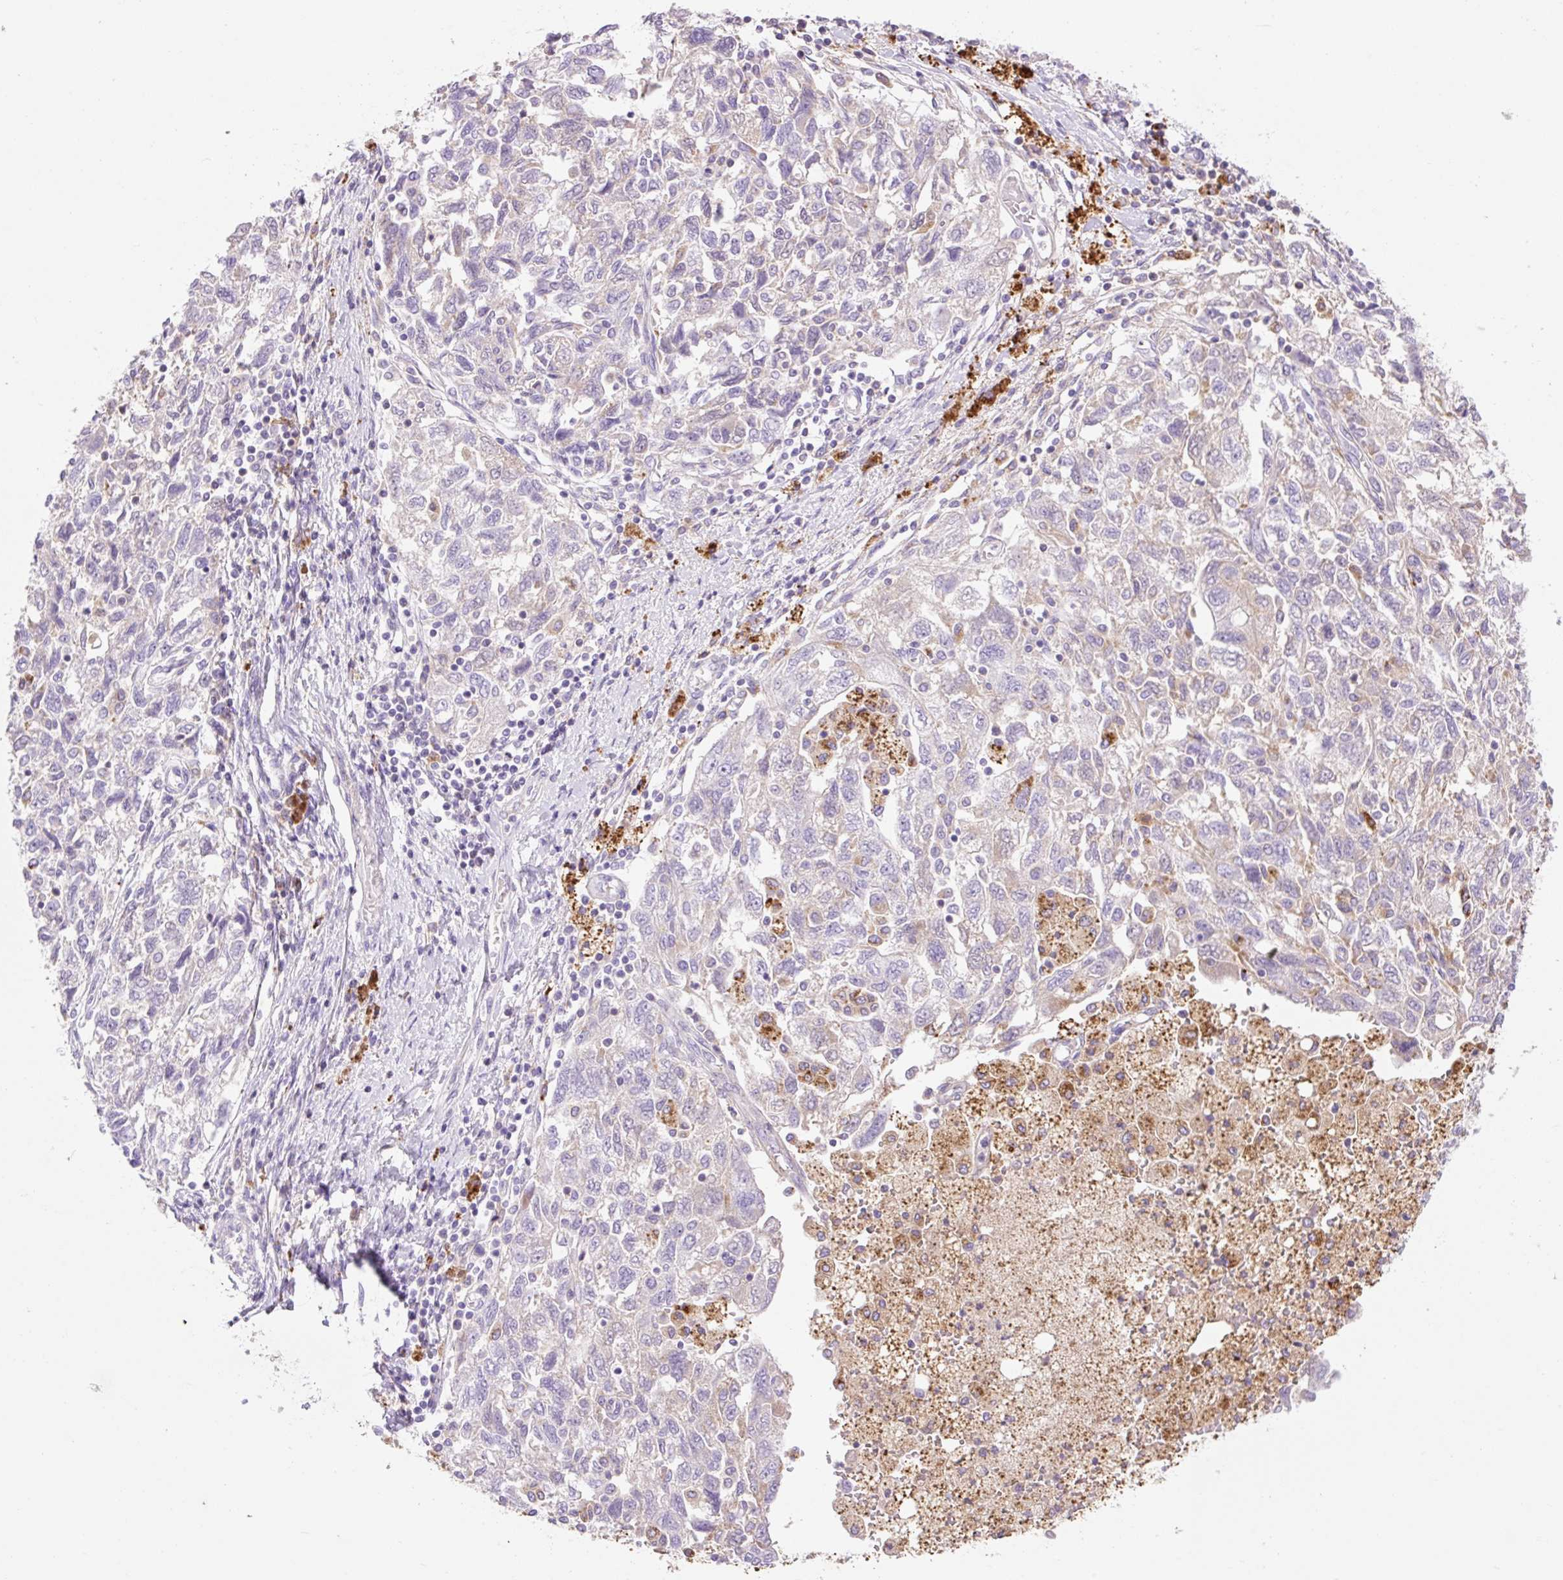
{"staining": {"intensity": "negative", "quantity": "none", "location": "none"}, "tissue": "ovarian cancer", "cell_type": "Tumor cells", "image_type": "cancer", "snomed": [{"axis": "morphology", "description": "Carcinoma, NOS"}, {"axis": "morphology", "description": "Cystadenocarcinoma, serous, NOS"}, {"axis": "topography", "description": "Ovary"}], "caption": "DAB immunohistochemical staining of ovarian cancer reveals no significant expression in tumor cells.", "gene": "HEXA", "patient": {"sex": "female", "age": 69}}